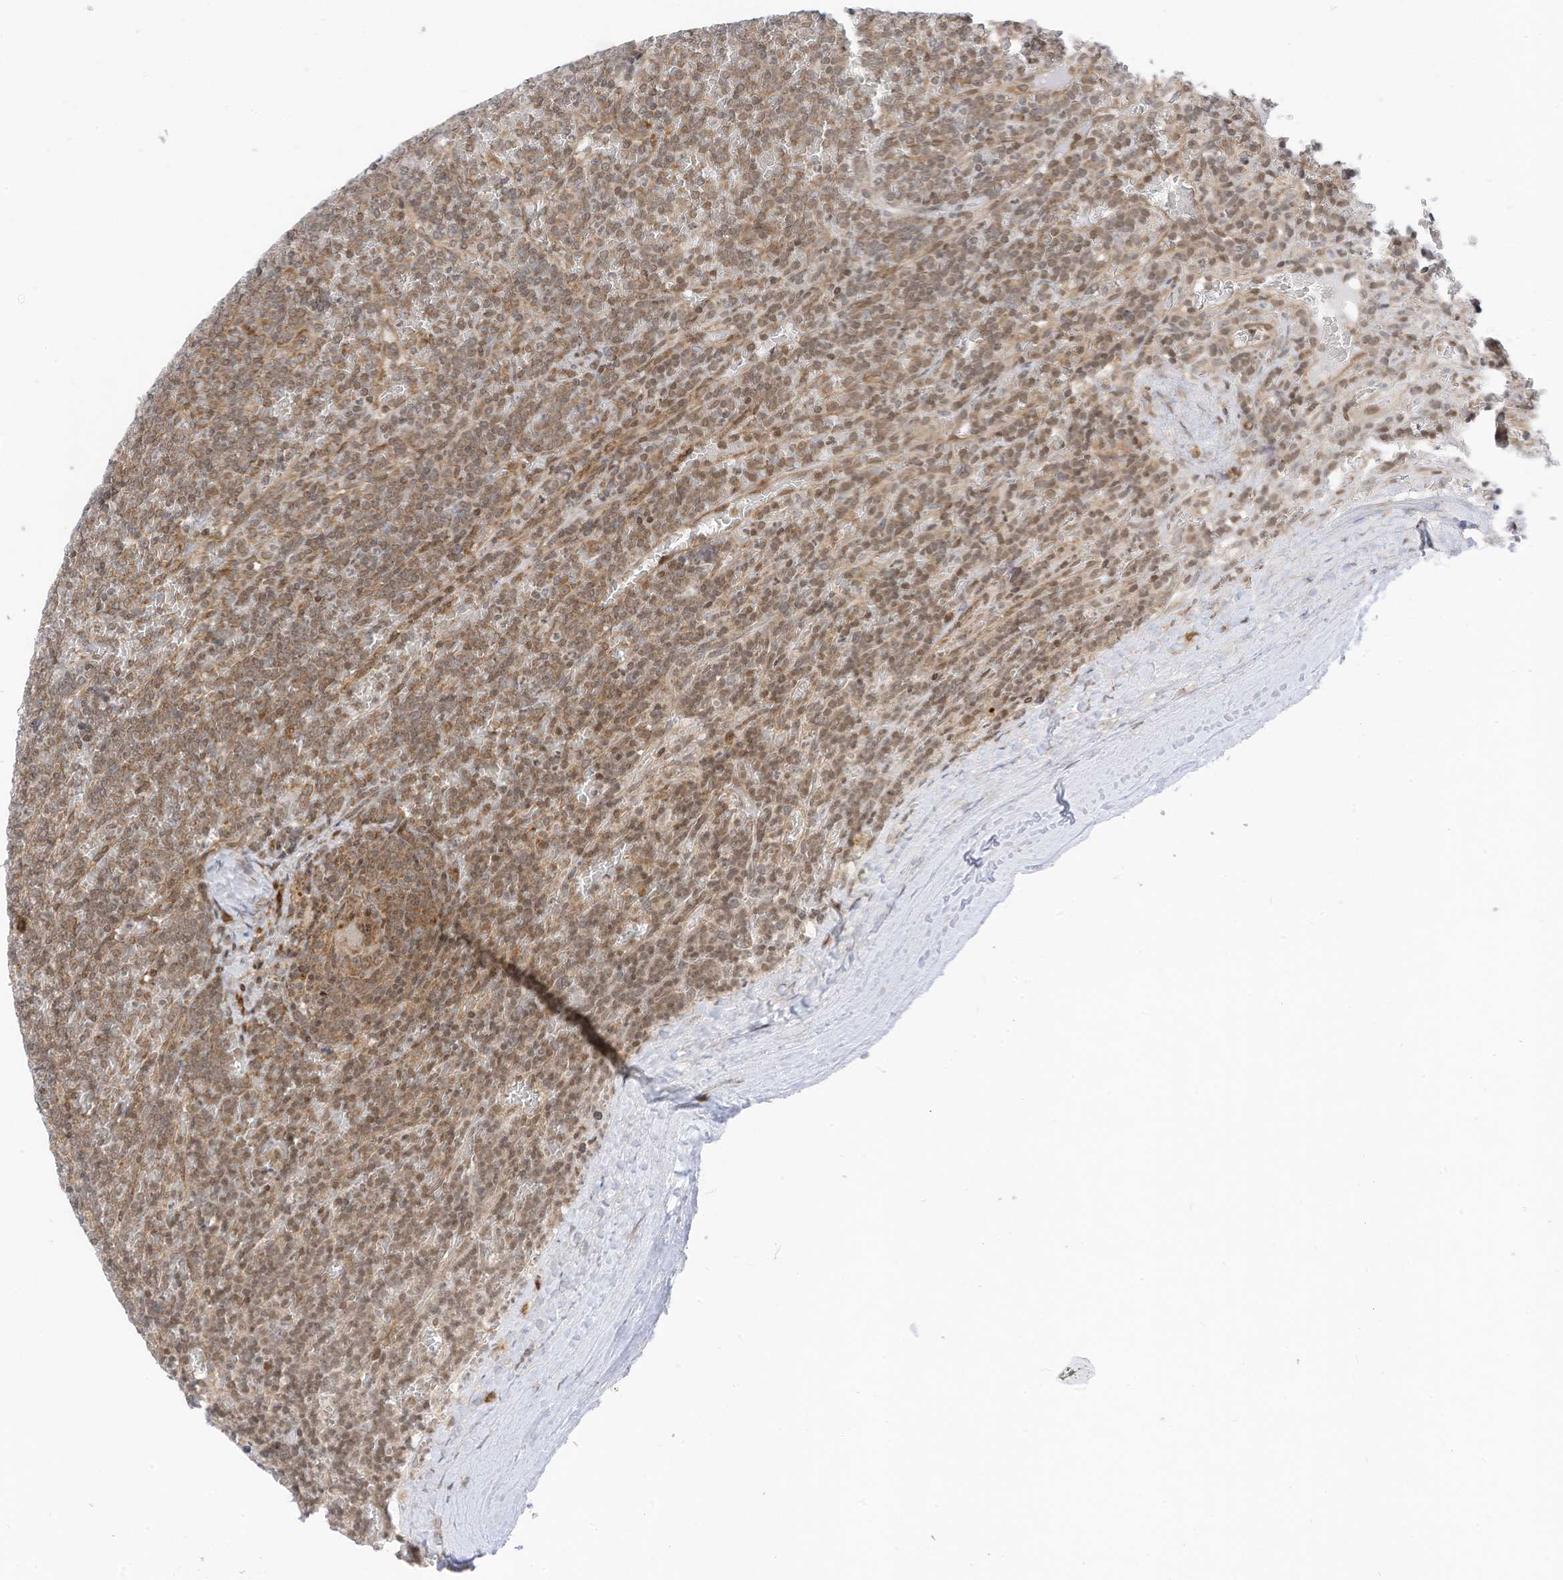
{"staining": {"intensity": "weak", "quantity": ">75%", "location": "cytoplasmic/membranous,nuclear"}, "tissue": "lymphoma", "cell_type": "Tumor cells", "image_type": "cancer", "snomed": [{"axis": "morphology", "description": "Malignant lymphoma, non-Hodgkin's type, Low grade"}, {"axis": "topography", "description": "Spleen"}], "caption": "Immunohistochemical staining of human lymphoma exhibits low levels of weak cytoplasmic/membranous and nuclear positivity in approximately >75% of tumor cells.", "gene": "EDF1", "patient": {"sex": "female", "age": 19}}